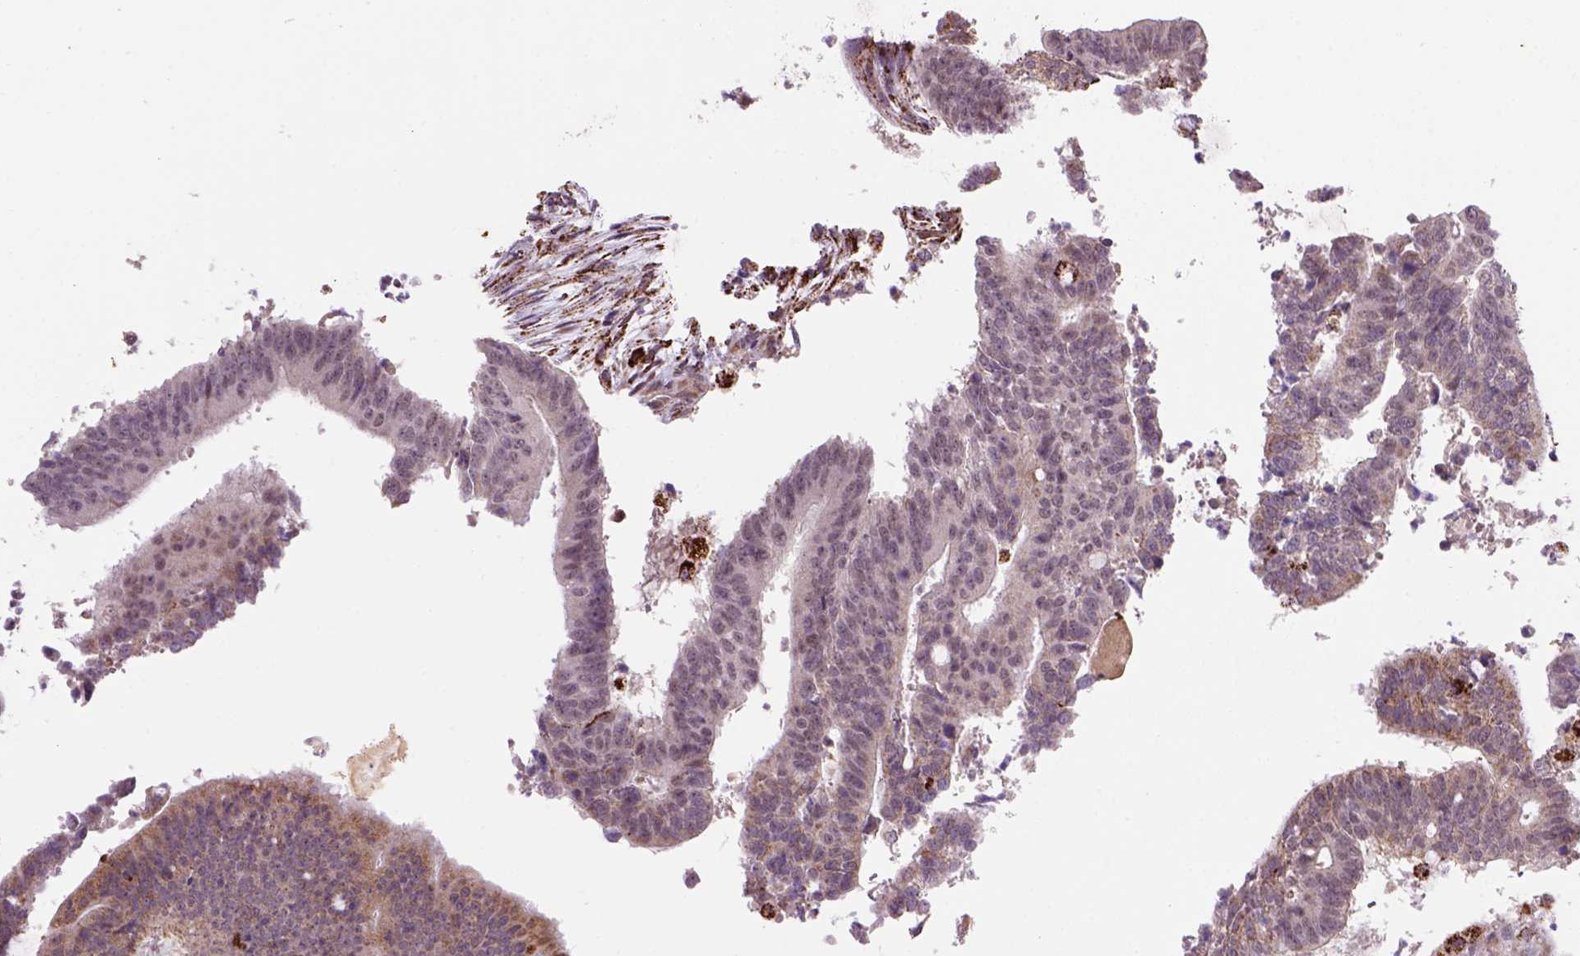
{"staining": {"intensity": "moderate", "quantity": "25%-75%", "location": "cytoplasmic/membranous"}, "tissue": "colorectal cancer", "cell_type": "Tumor cells", "image_type": "cancer", "snomed": [{"axis": "morphology", "description": "Adenocarcinoma, NOS"}, {"axis": "topography", "description": "Colon"}], "caption": "Colorectal cancer tissue shows moderate cytoplasmic/membranous staining in about 25%-75% of tumor cells, visualized by immunohistochemistry.", "gene": "FZD7", "patient": {"sex": "female", "age": 43}}